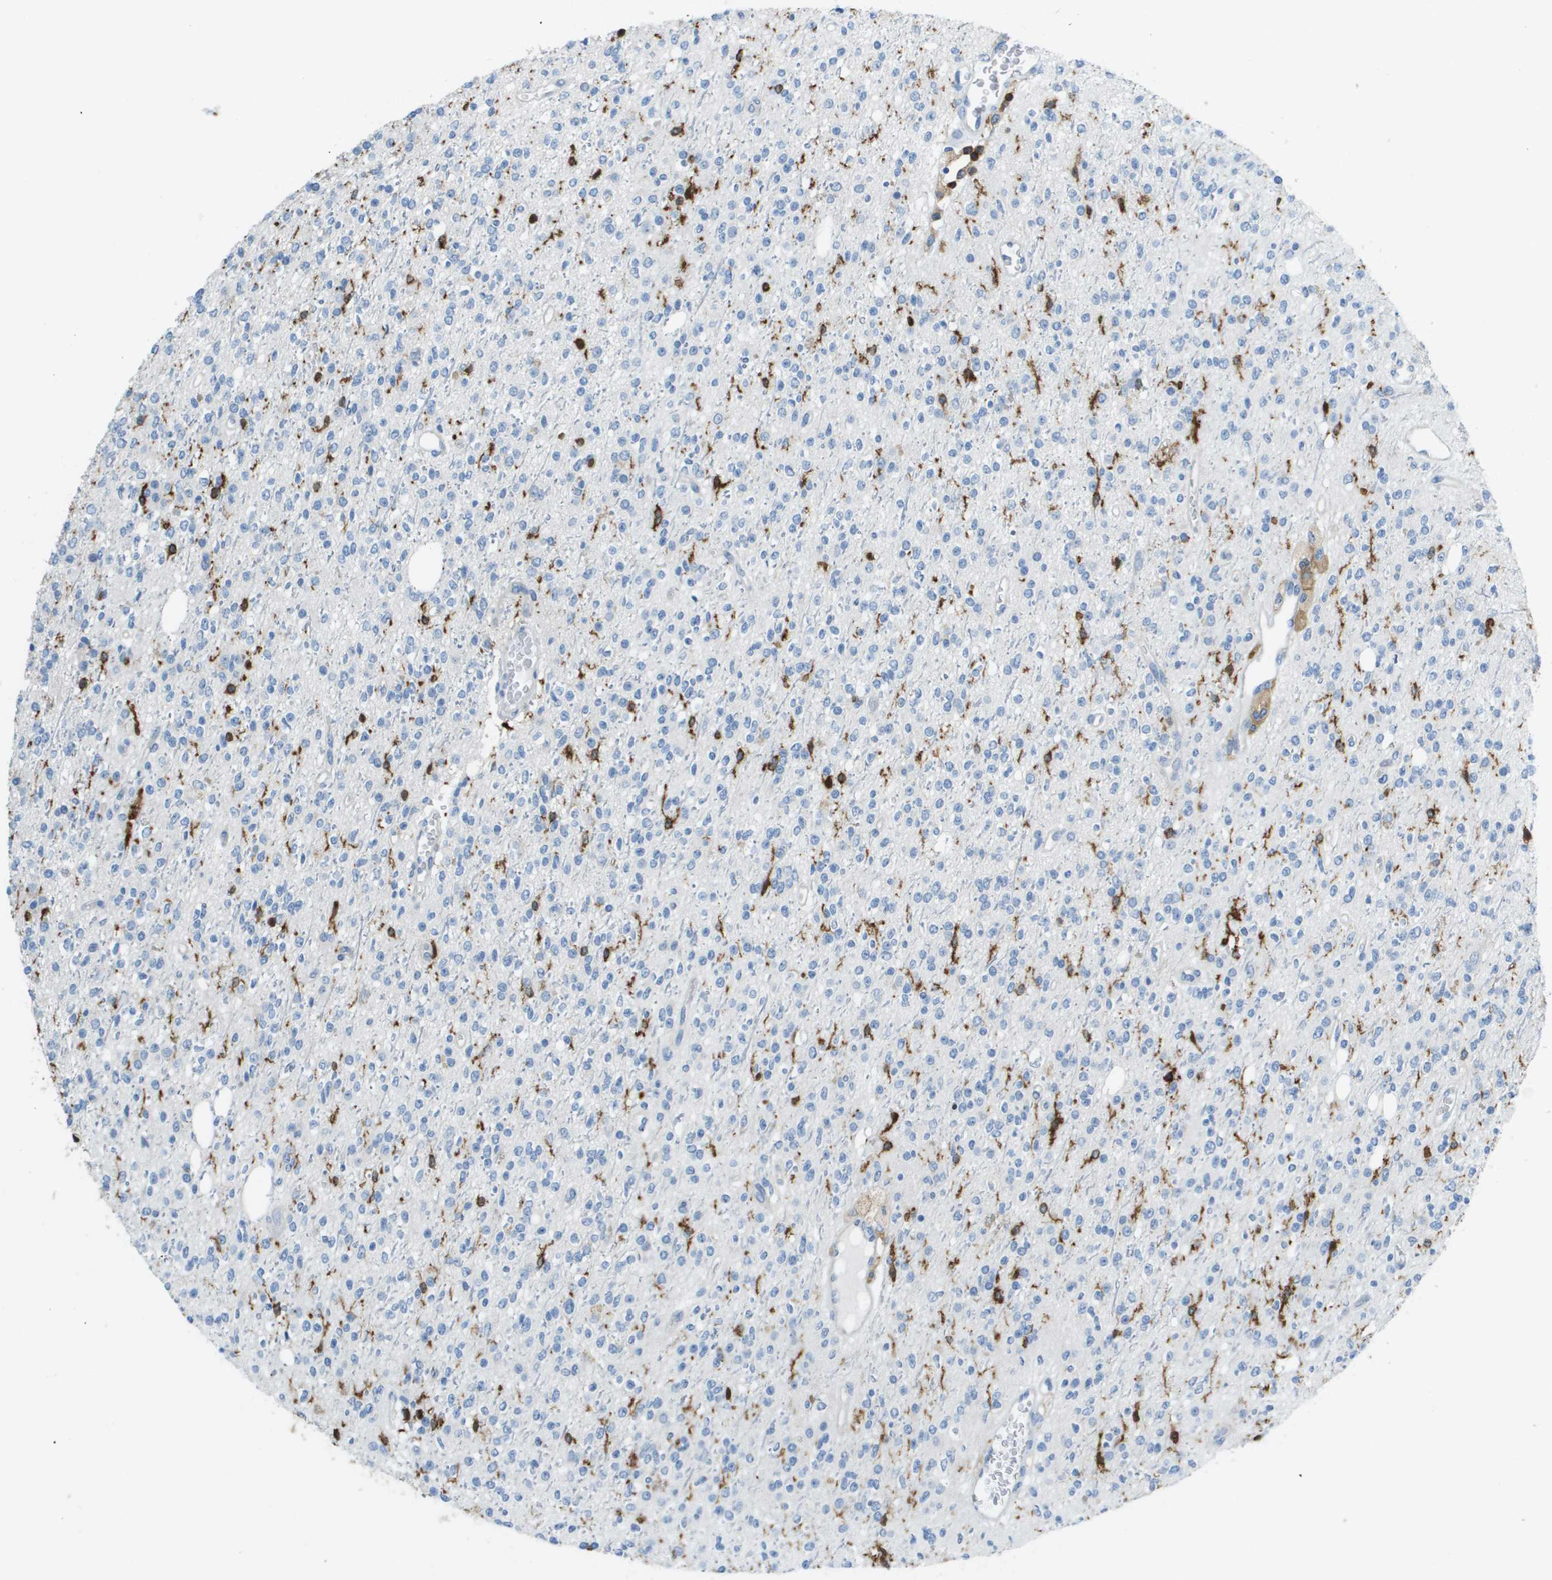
{"staining": {"intensity": "strong", "quantity": "<25%", "location": "cytoplasmic/membranous"}, "tissue": "glioma", "cell_type": "Tumor cells", "image_type": "cancer", "snomed": [{"axis": "morphology", "description": "Glioma, malignant, High grade"}, {"axis": "topography", "description": "Brain"}], "caption": "A brown stain highlights strong cytoplasmic/membranous positivity of a protein in malignant glioma (high-grade) tumor cells. The staining was performed using DAB (3,3'-diaminobenzidine), with brown indicating positive protein expression. Nuclei are stained blue with hematoxylin.", "gene": "APBB1IP", "patient": {"sex": "male", "age": 34}}